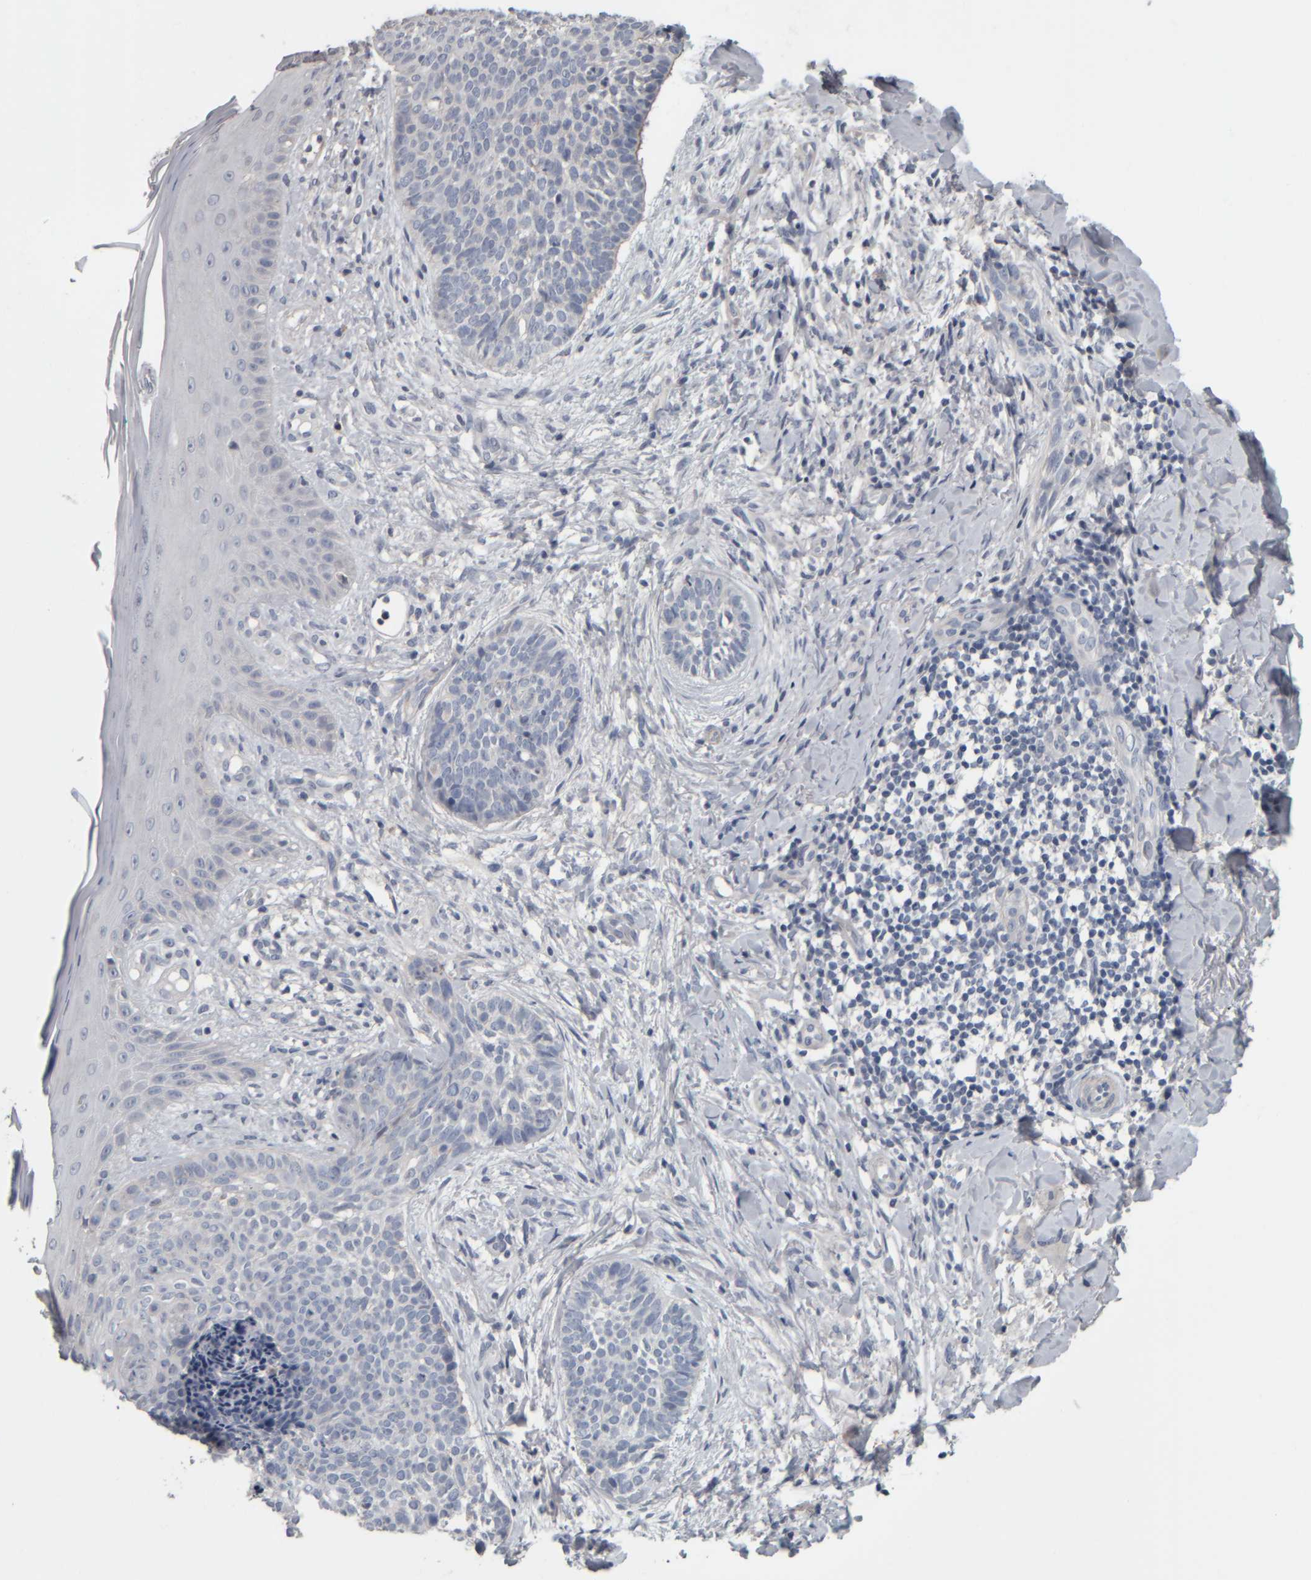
{"staining": {"intensity": "negative", "quantity": "none", "location": "none"}, "tissue": "skin cancer", "cell_type": "Tumor cells", "image_type": "cancer", "snomed": [{"axis": "morphology", "description": "Normal tissue, NOS"}, {"axis": "morphology", "description": "Basal cell carcinoma"}, {"axis": "topography", "description": "Skin"}], "caption": "Immunohistochemistry (IHC) image of skin cancer stained for a protein (brown), which displays no staining in tumor cells.", "gene": "CAVIN4", "patient": {"sex": "male", "age": 67}}